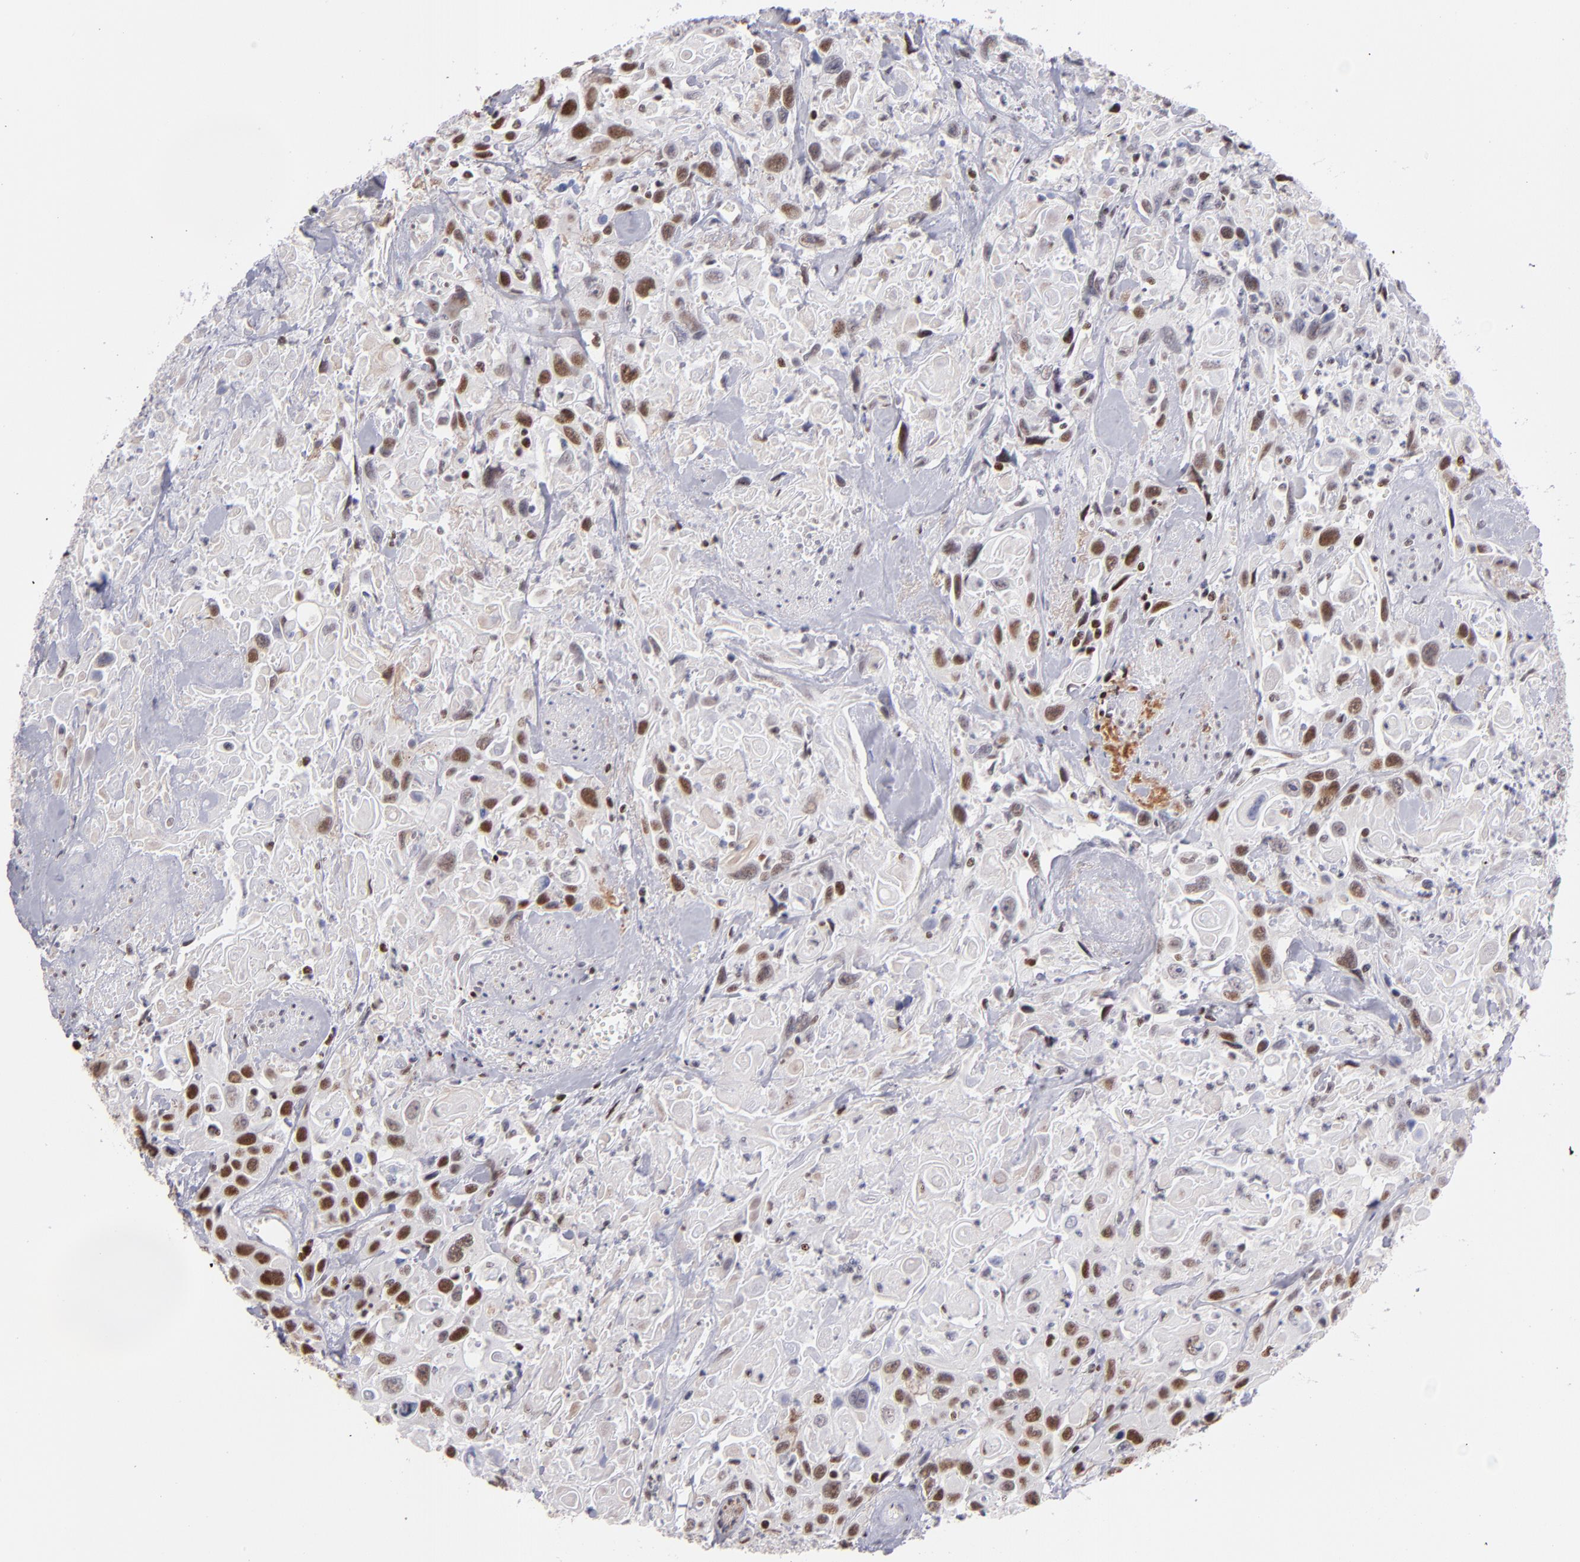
{"staining": {"intensity": "moderate", "quantity": ">75%", "location": "nuclear"}, "tissue": "urothelial cancer", "cell_type": "Tumor cells", "image_type": "cancer", "snomed": [{"axis": "morphology", "description": "Urothelial carcinoma, High grade"}, {"axis": "topography", "description": "Urinary bladder"}], "caption": "Approximately >75% of tumor cells in human urothelial carcinoma (high-grade) reveal moderate nuclear protein staining as visualized by brown immunohistochemical staining.", "gene": "POLA1", "patient": {"sex": "female", "age": 84}}